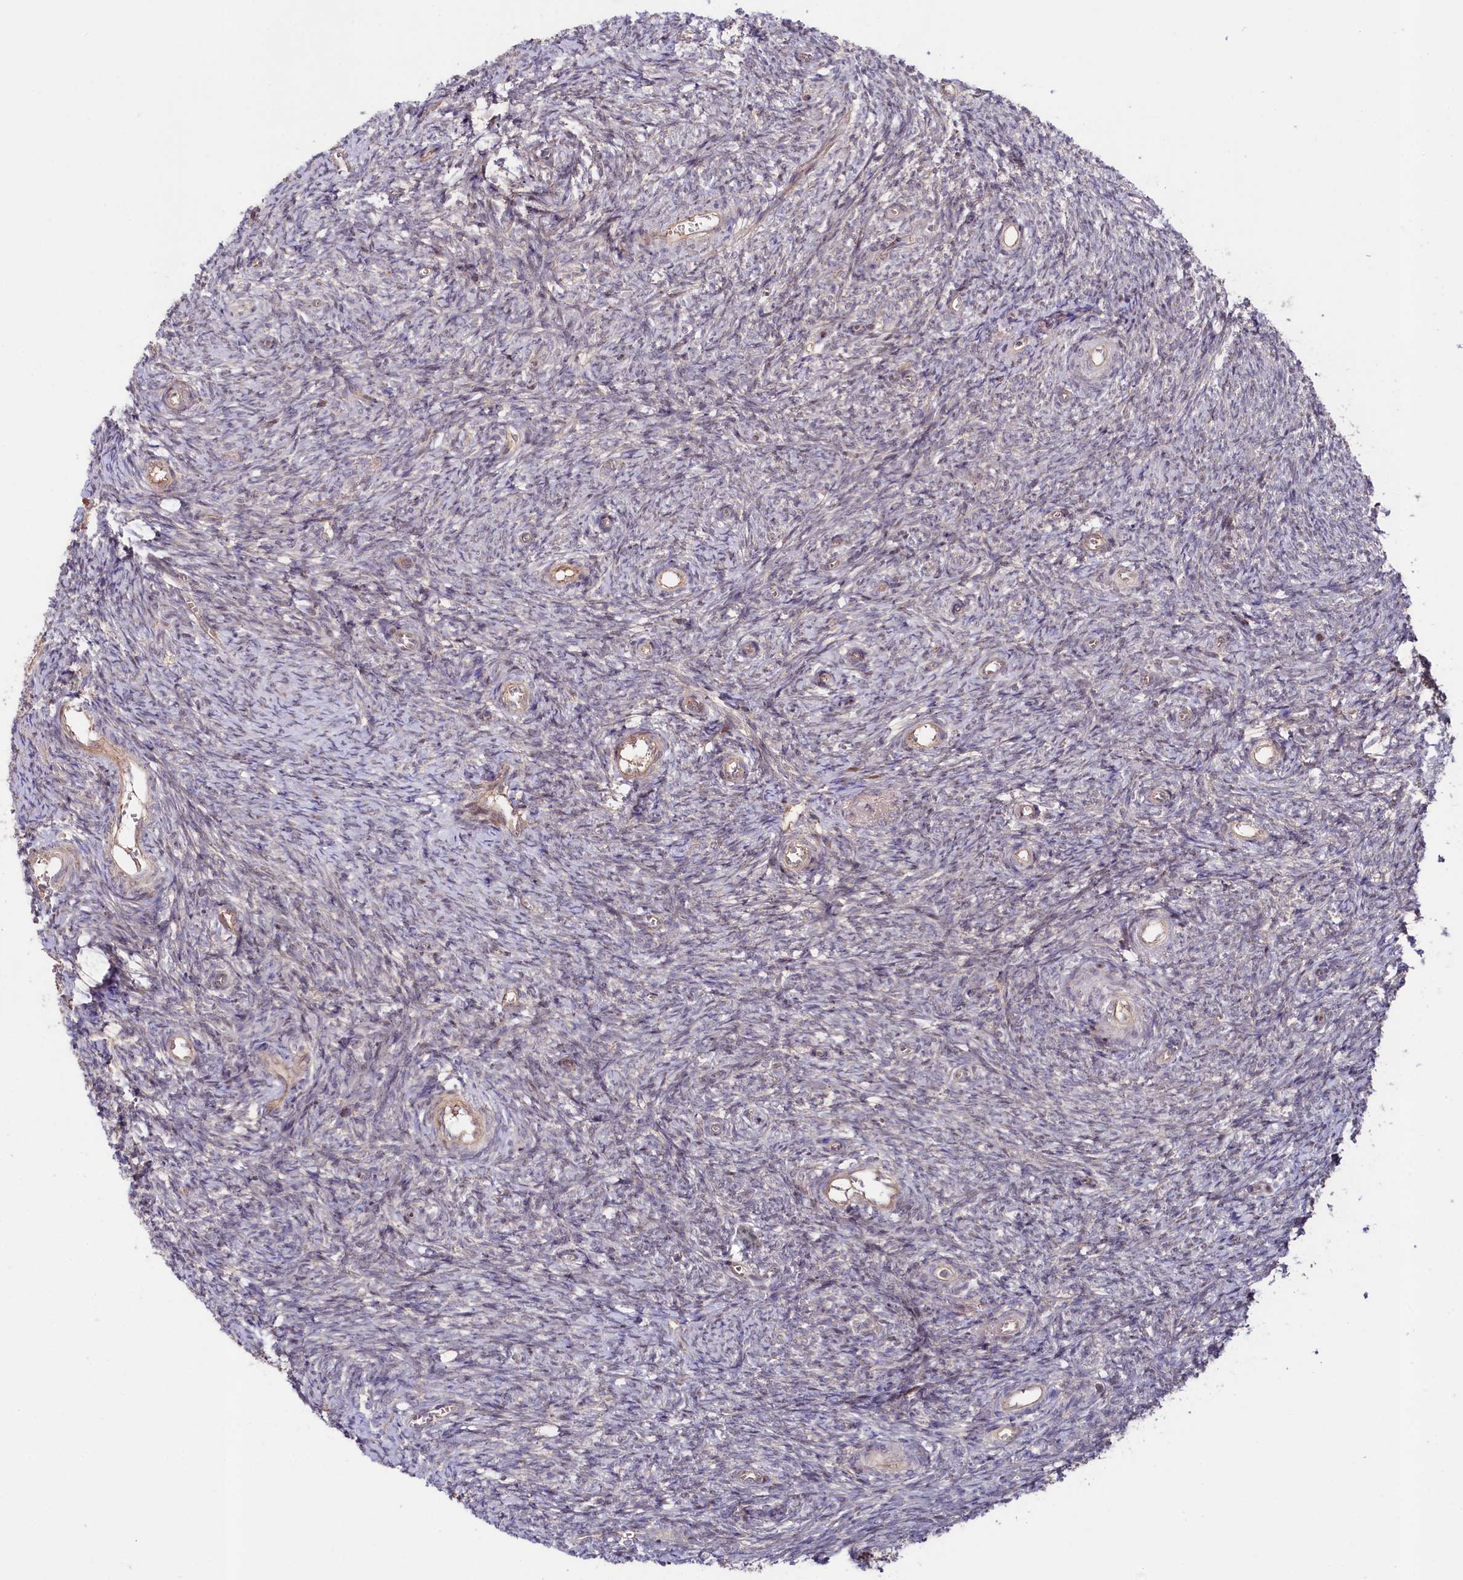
{"staining": {"intensity": "moderate", "quantity": "25%-75%", "location": "cytoplasmic/membranous"}, "tissue": "ovary", "cell_type": "Ovarian stroma cells", "image_type": "normal", "snomed": [{"axis": "morphology", "description": "Normal tissue, NOS"}, {"axis": "topography", "description": "Ovary"}], "caption": "Ovarian stroma cells show medium levels of moderate cytoplasmic/membranous expression in approximately 25%-75% of cells in benign ovary. The staining was performed using DAB to visualize the protein expression in brown, while the nuclei were stained in blue with hematoxylin (Magnification: 20x).", "gene": "NEDD1", "patient": {"sex": "female", "age": 44}}